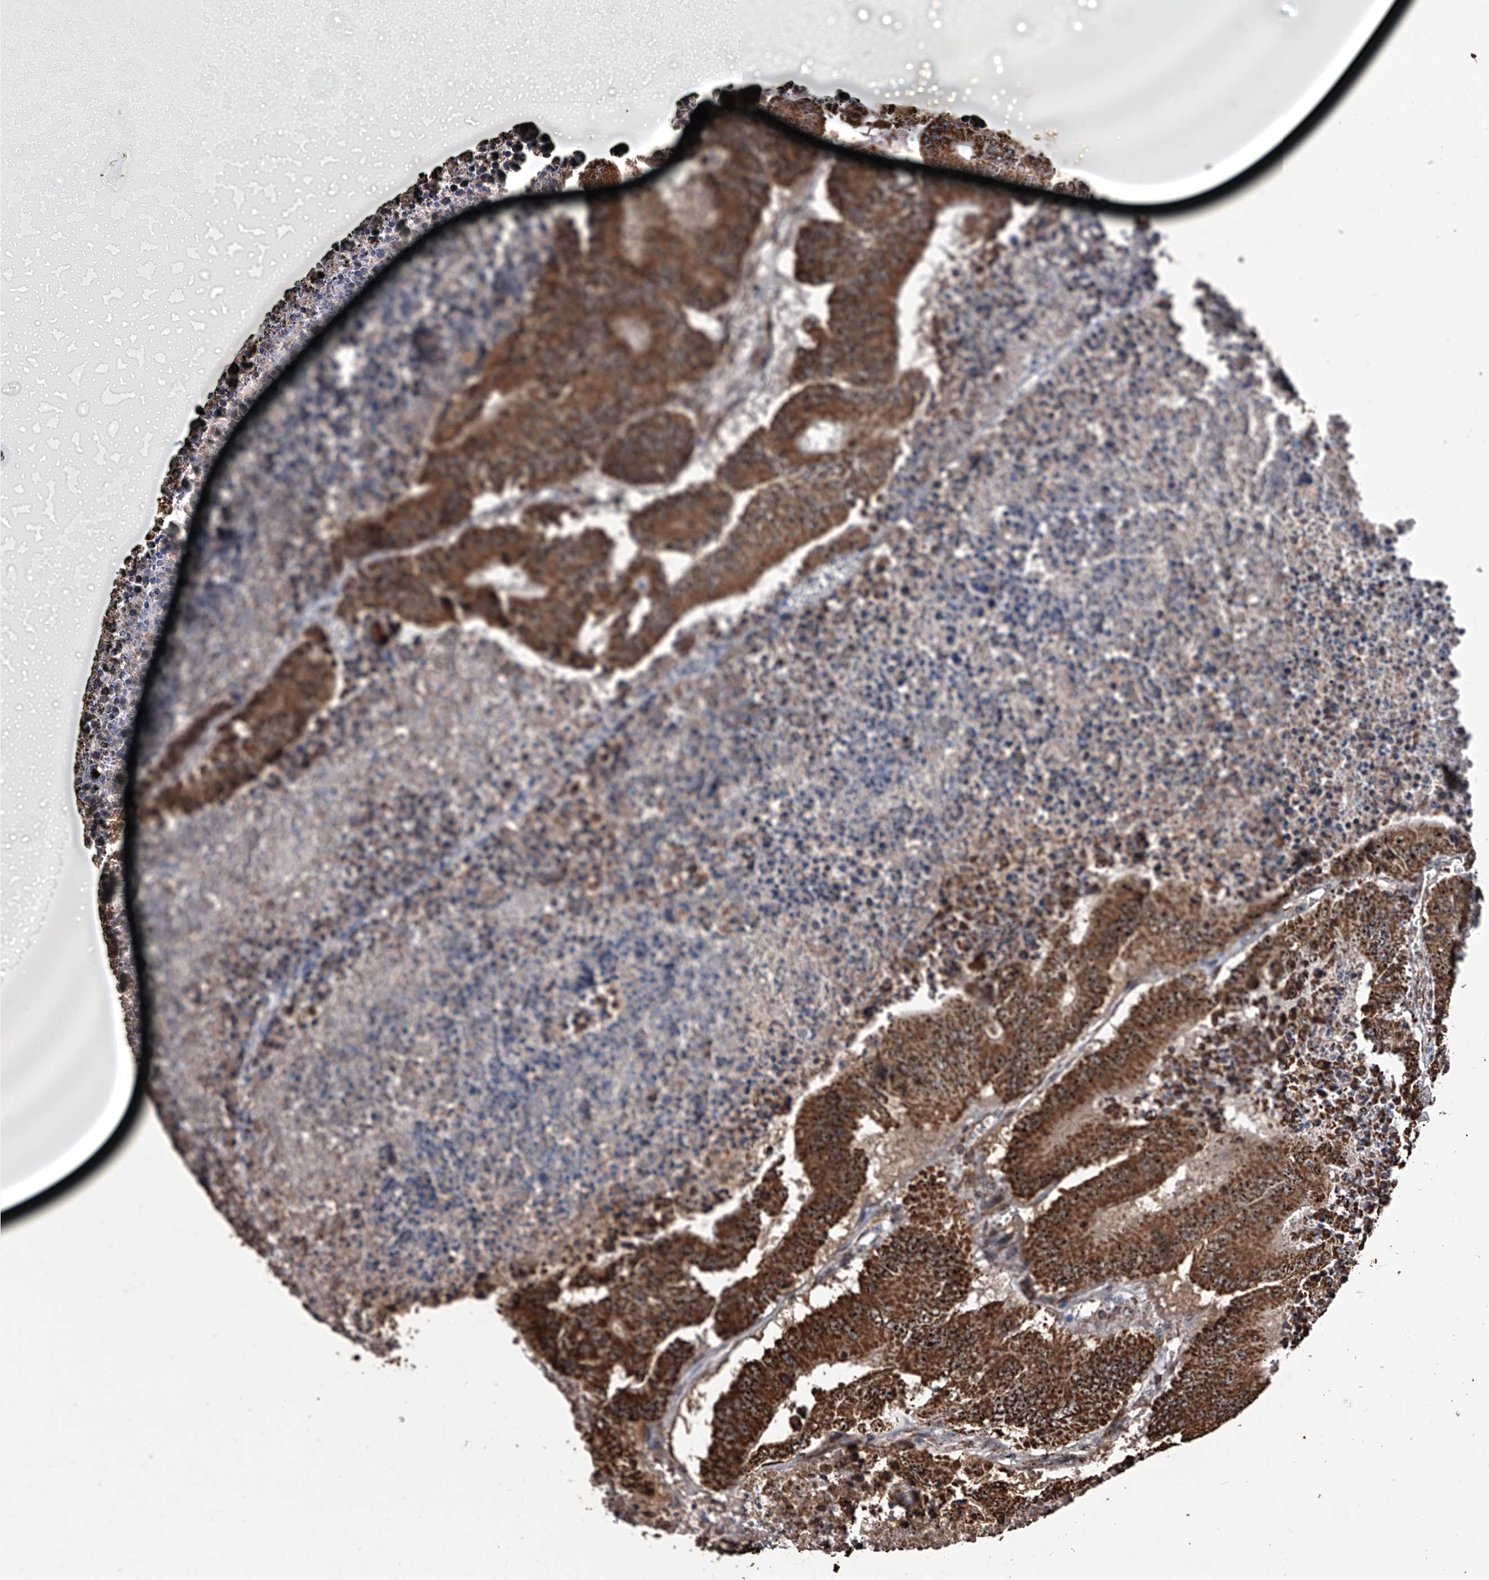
{"staining": {"intensity": "strong", "quantity": ">75%", "location": "cytoplasmic/membranous"}, "tissue": "colorectal cancer", "cell_type": "Tumor cells", "image_type": "cancer", "snomed": [{"axis": "morphology", "description": "Adenocarcinoma, NOS"}, {"axis": "topography", "description": "Colon"}], "caption": "Colorectal cancer (adenocarcinoma) stained with a protein marker reveals strong staining in tumor cells.", "gene": "SMPDL3A", "patient": {"sex": "male", "age": 87}}